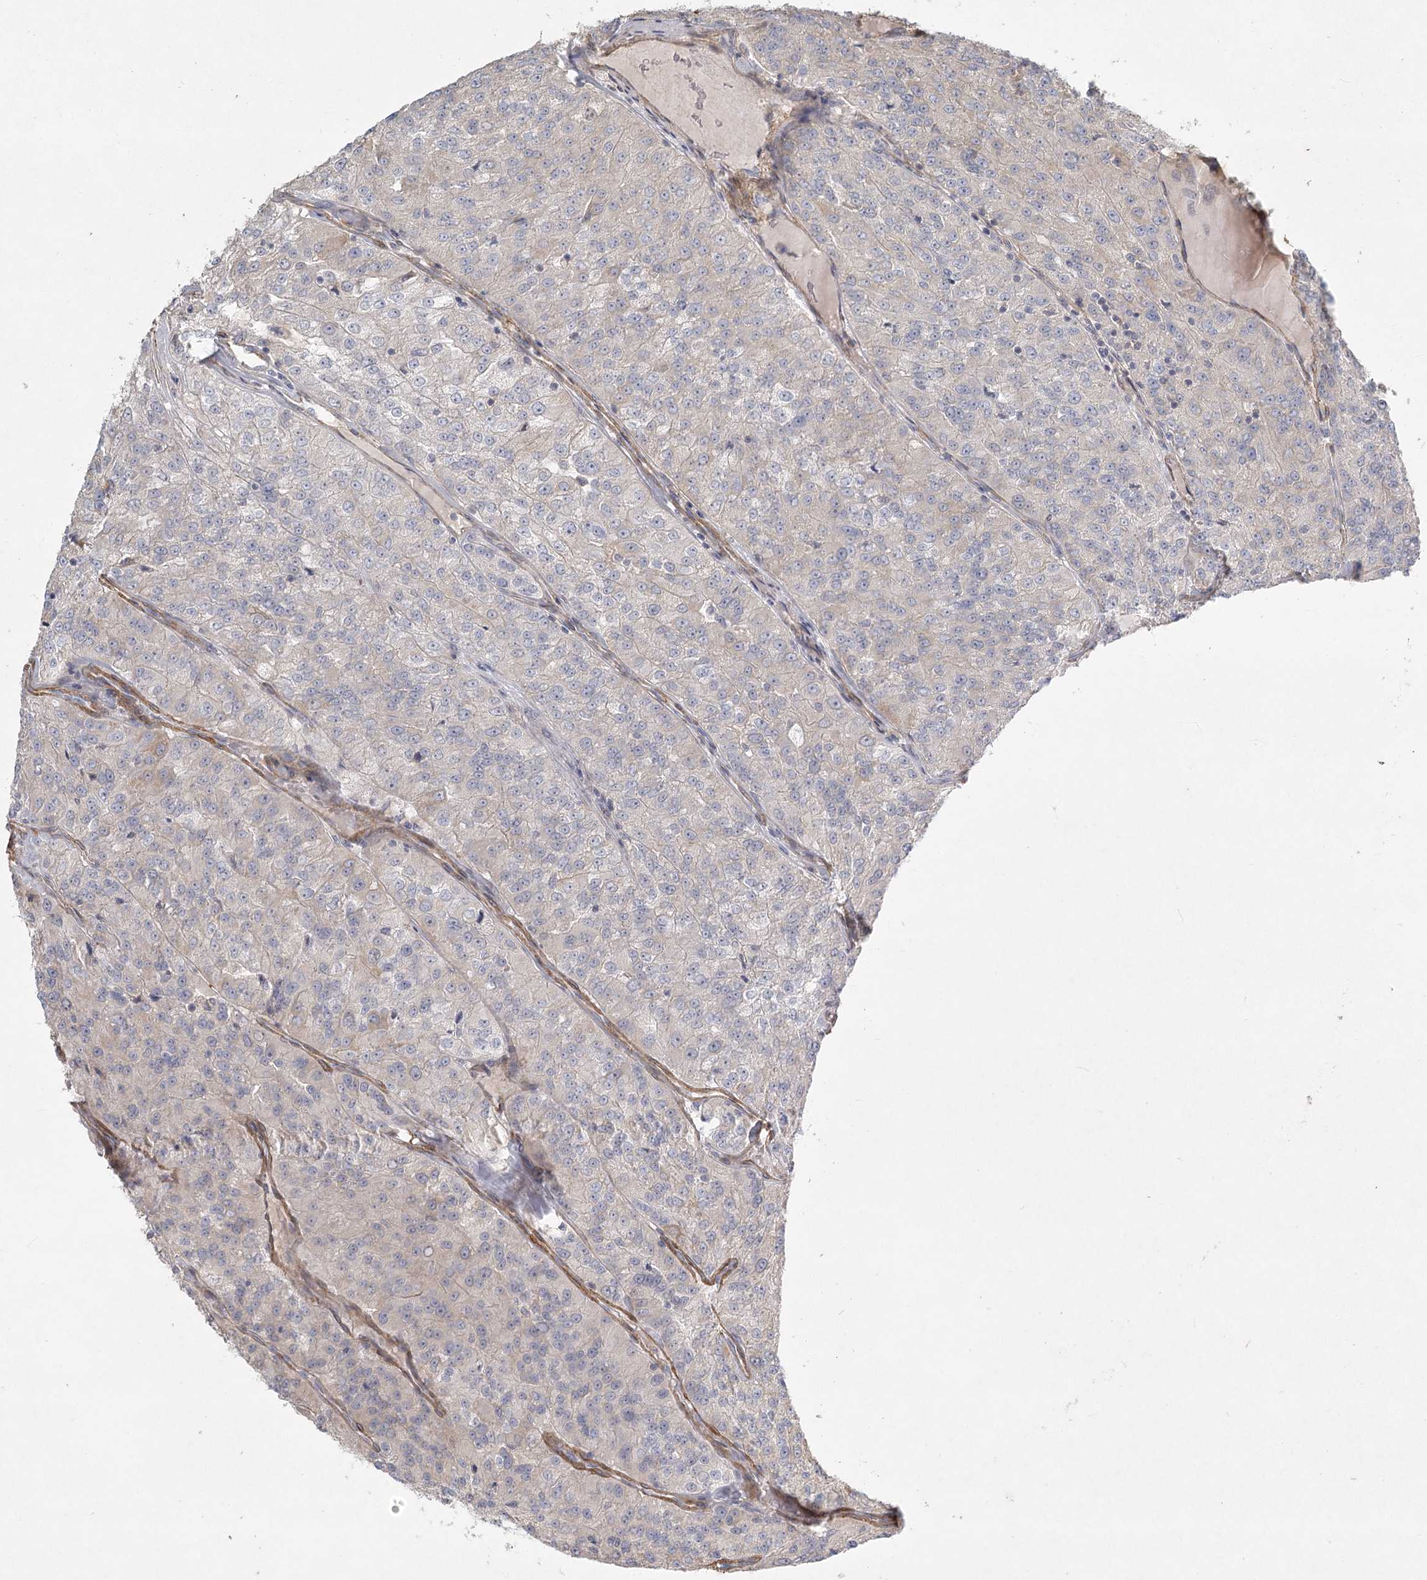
{"staining": {"intensity": "negative", "quantity": "none", "location": "none"}, "tissue": "renal cancer", "cell_type": "Tumor cells", "image_type": "cancer", "snomed": [{"axis": "morphology", "description": "Adenocarcinoma, NOS"}, {"axis": "topography", "description": "Kidney"}], "caption": "Renal cancer stained for a protein using IHC displays no expression tumor cells.", "gene": "INPP4B", "patient": {"sex": "female", "age": 63}}